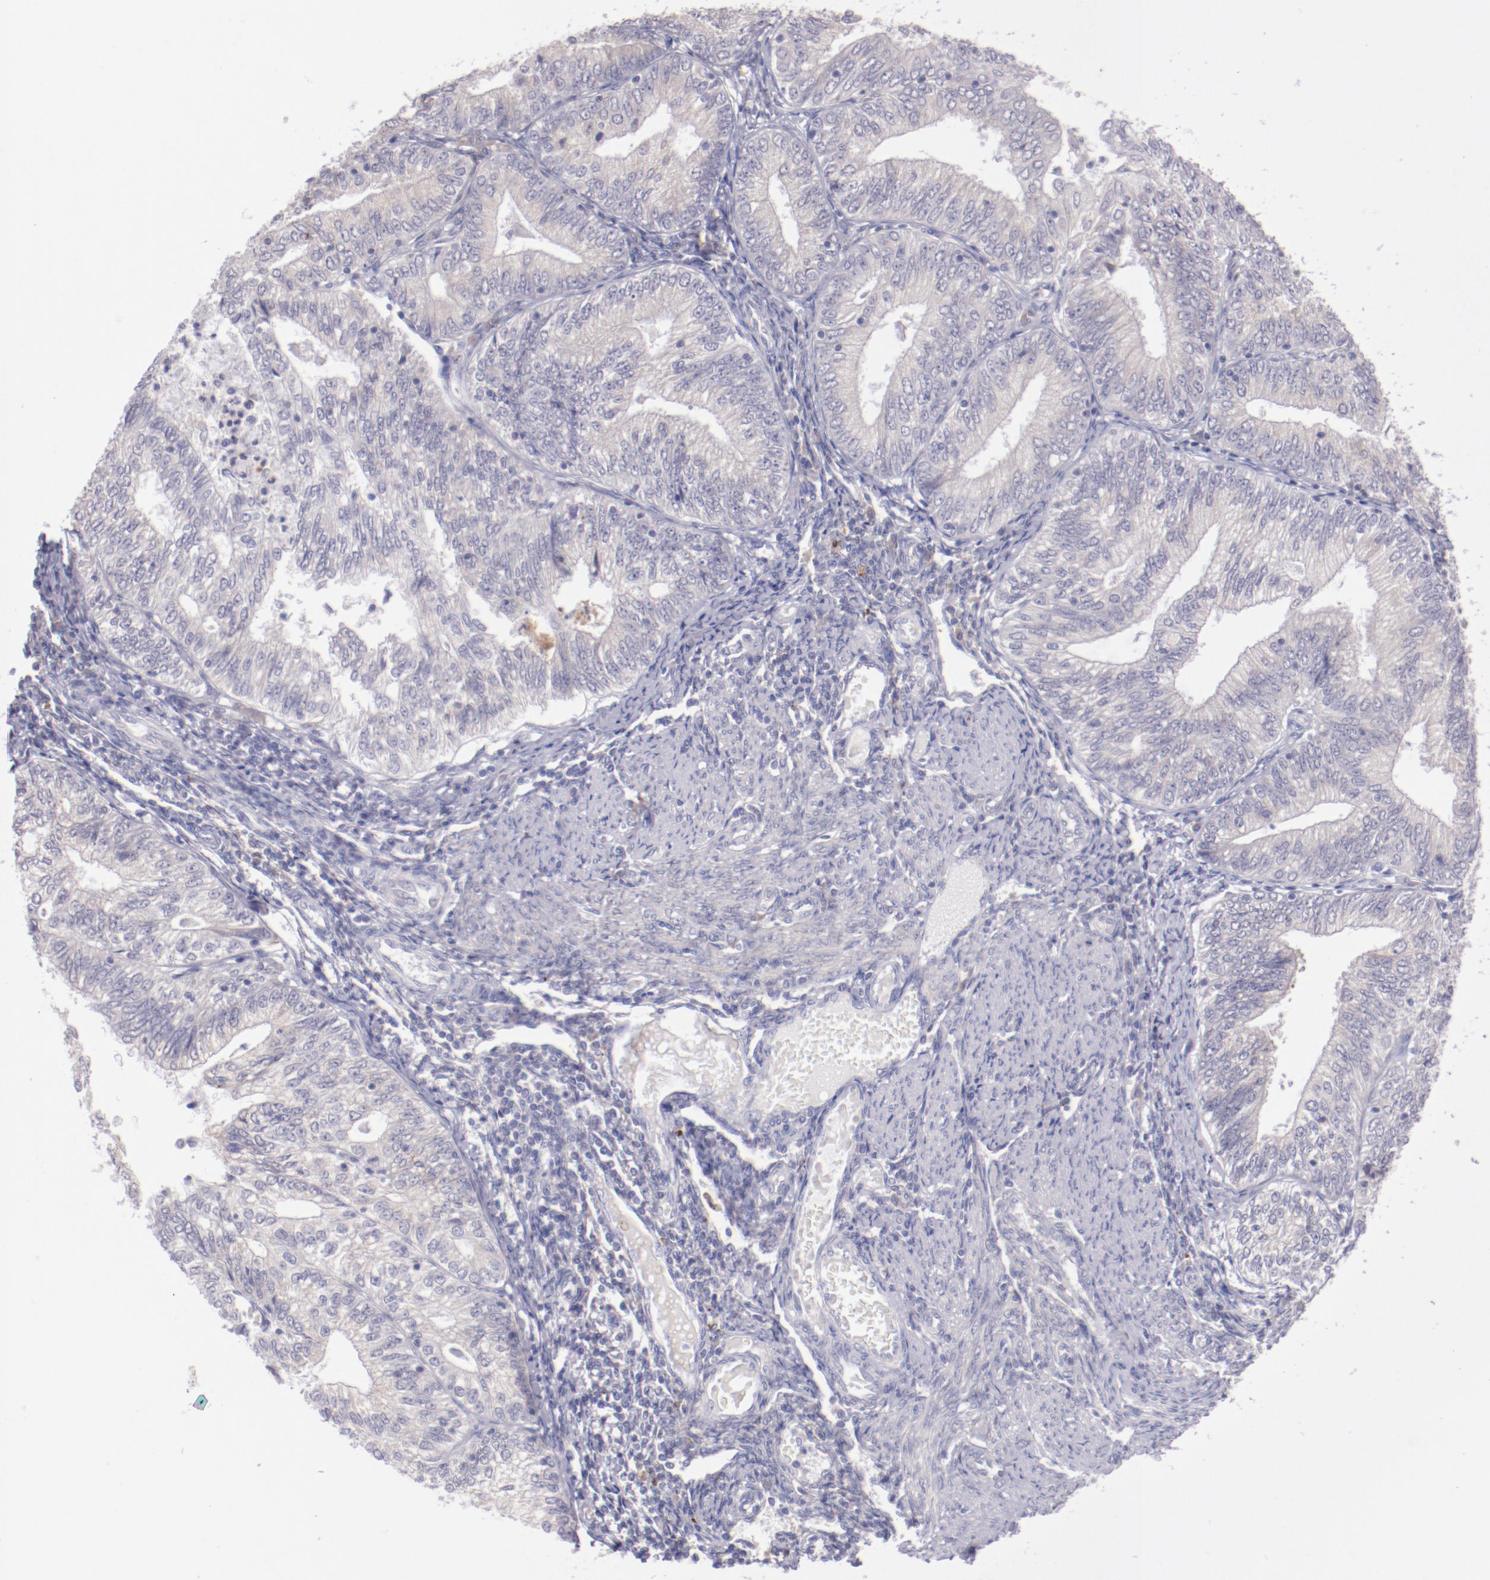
{"staining": {"intensity": "negative", "quantity": "none", "location": "none"}, "tissue": "endometrial cancer", "cell_type": "Tumor cells", "image_type": "cancer", "snomed": [{"axis": "morphology", "description": "Adenocarcinoma, NOS"}, {"axis": "topography", "description": "Endometrium"}], "caption": "Tumor cells are negative for protein expression in human endometrial cancer.", "gene": "TRAF3", "patient": {"sex": "female", "age": 69}}